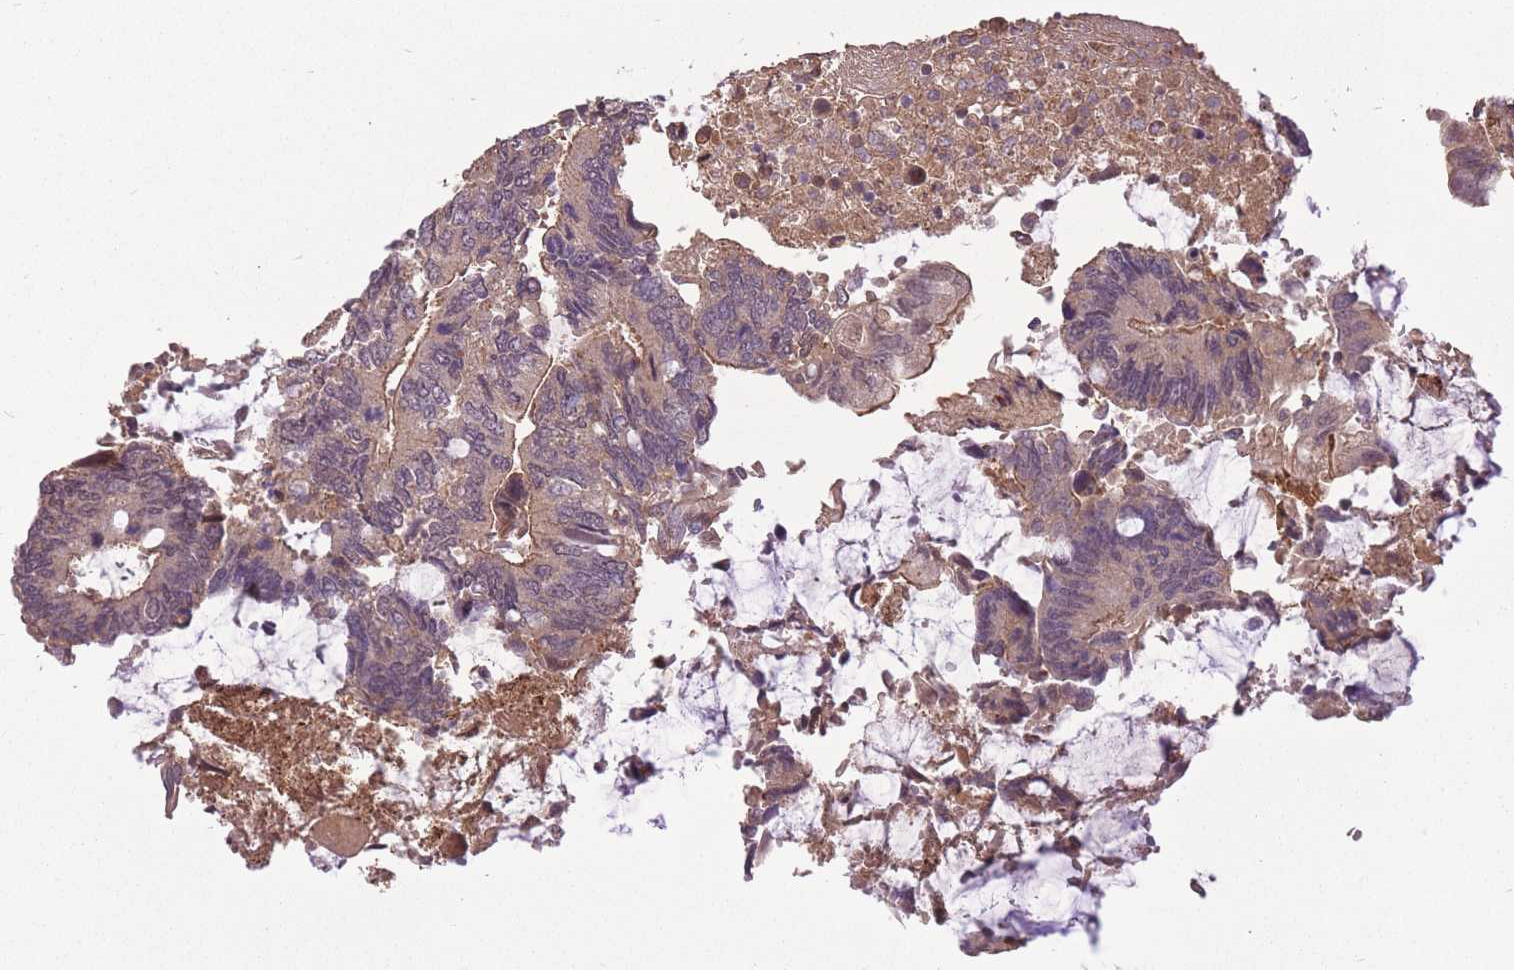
{"staining": {"intensity": "weak", "quantity": "<25%", "location": "cytoplasmic/membranous"}, "tissue": "colorectal cancer", "cell_type": "Tumor cells", "image_type": "cancer", "snomed": [{"axis": "morphology", "description": "Adenocarcinoma, NOS"}, {"axis": "topography", "description": "Colon"}], "caption": "The micrograph exhibits no significant positivity in tumor cells of colorectal adenocarcinoma.", "gene": "POLR3F", "patient": {"sex": "male", "age": 87}}